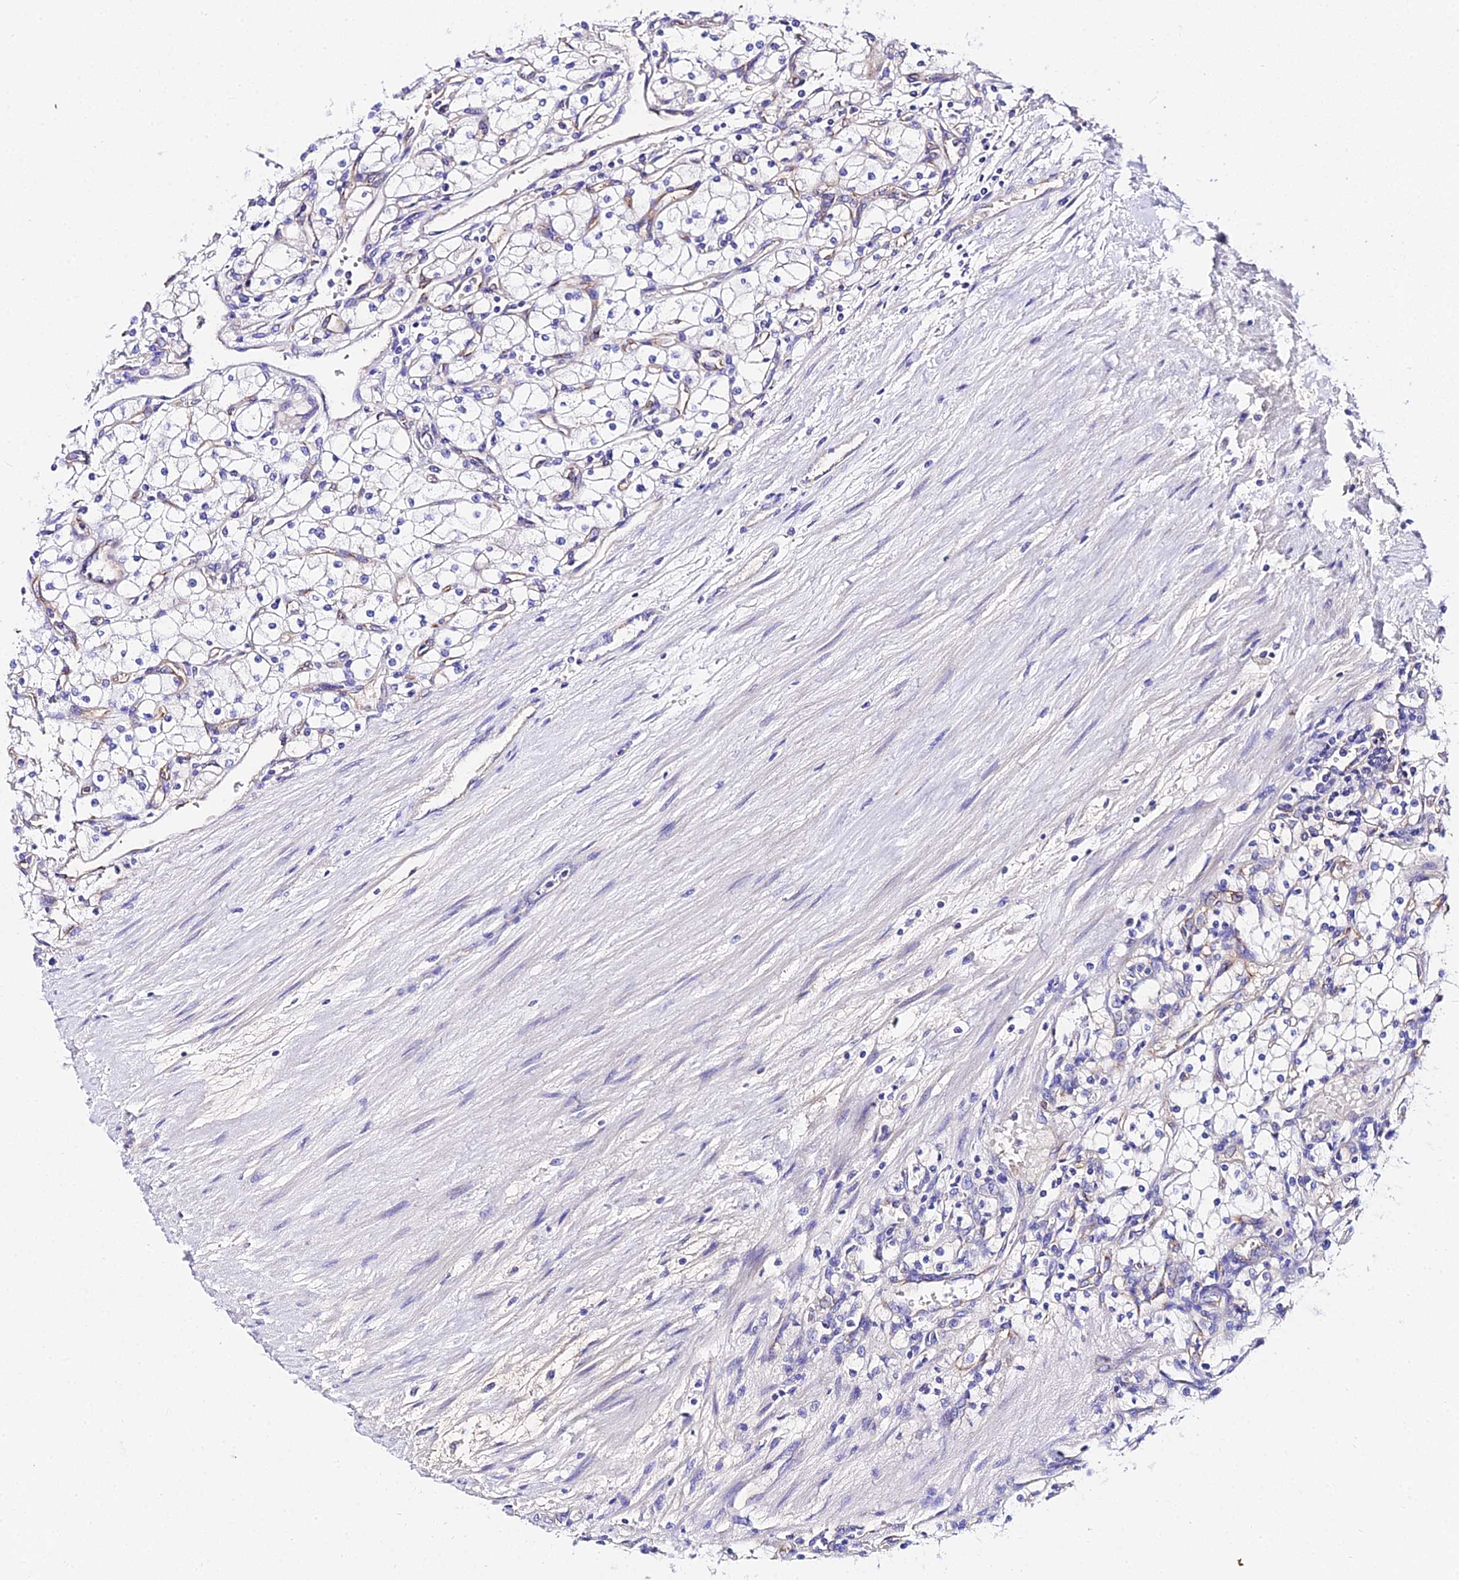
{"staining": {"intensity": "negative", "quantity": "none", "location": "none"}, "tissue": "renal cancer", "cell_type": "Tumor cells", "image_type": "cancer", "snomed": [{"axis": "morphology", "description": "Adenocarcinoma, NOS"}, {"axis": "topography", "description": "Kidney"}], "caption": "IHC micrograph of neoplastic tissue: human renal adenocarcinoma stained with DAB (3,3'-diaminobenzidine) reveals no significant protein positivity in tumor cells.", "gene": "DAW1", "patient": {"sex": "male", "age": 80}}